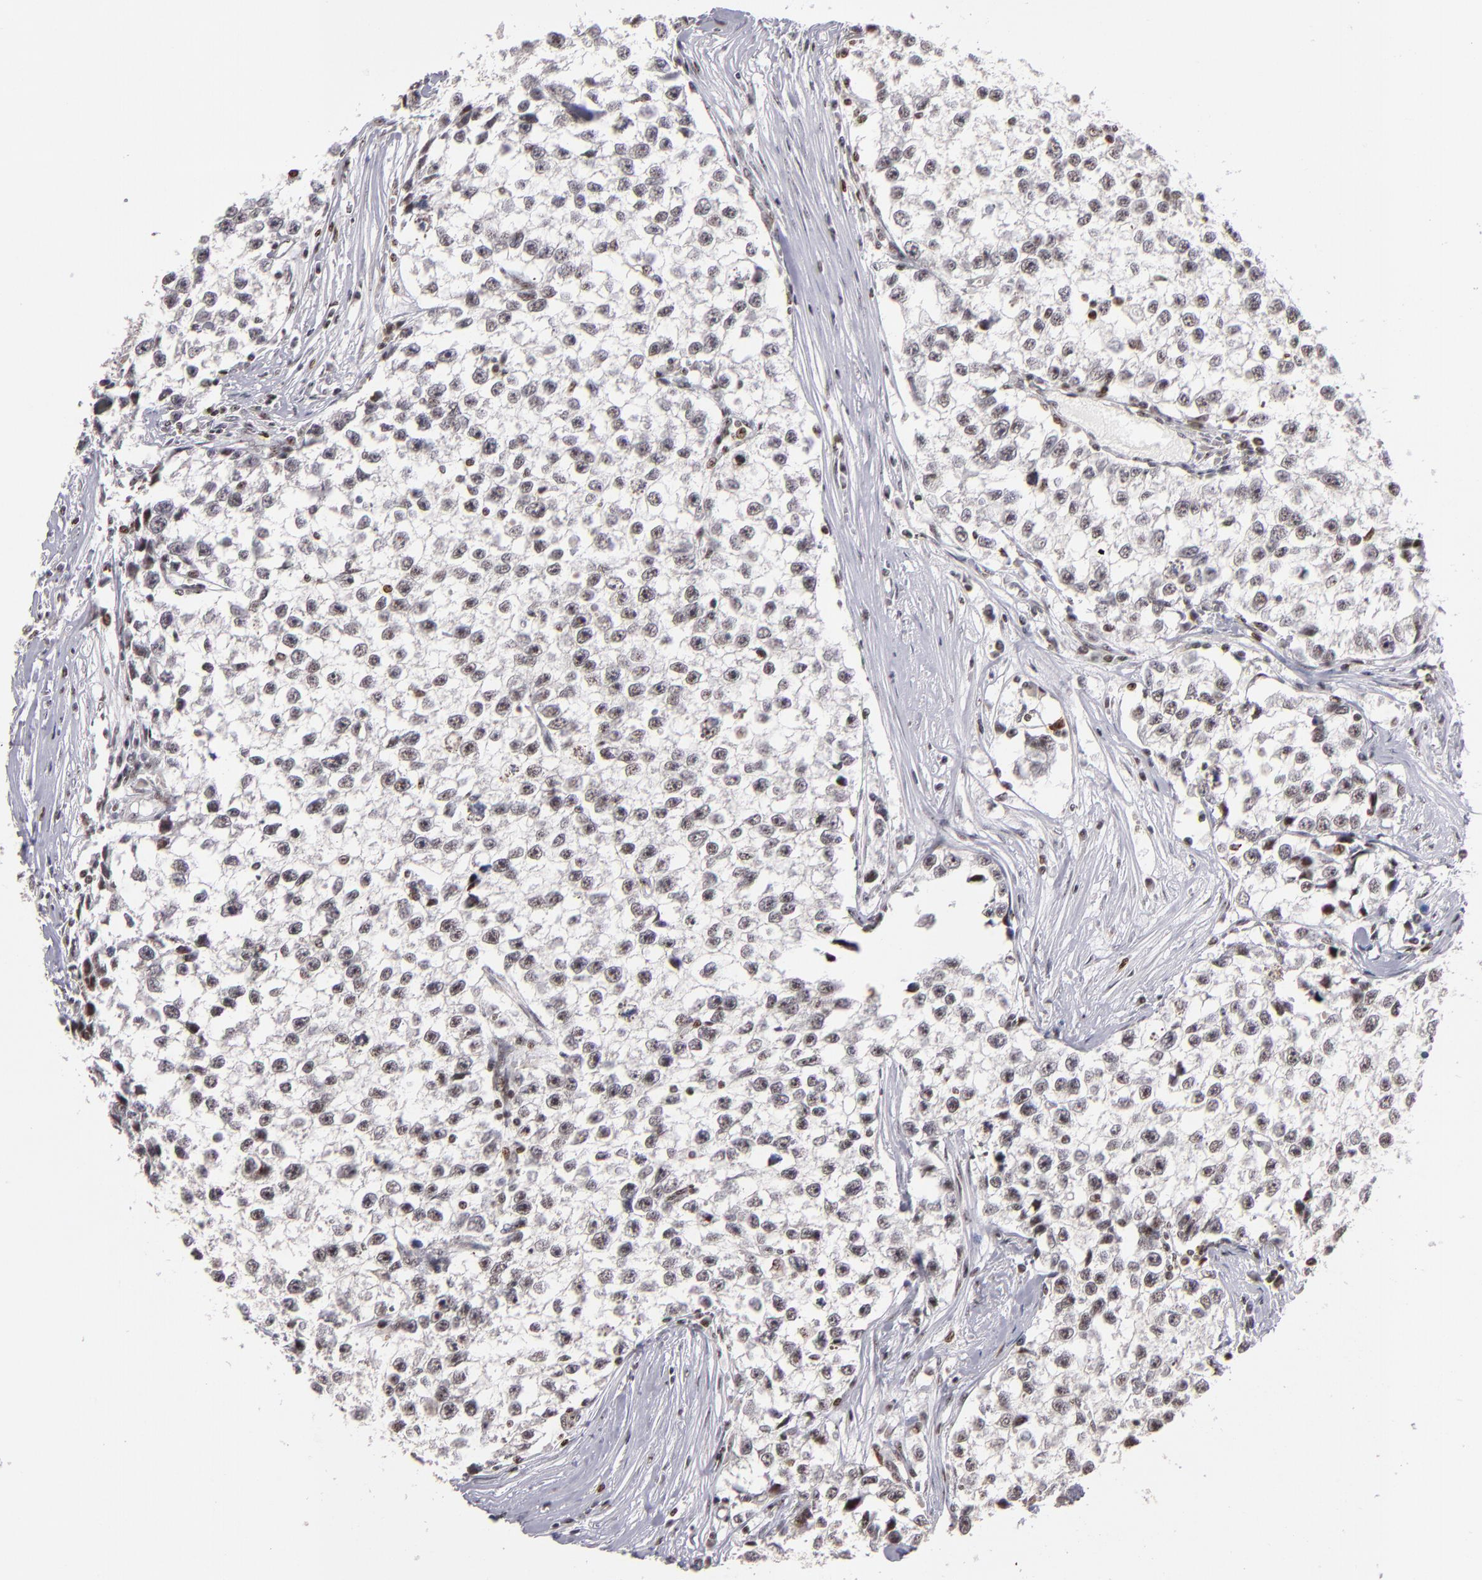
{"staining": {"intensity": "negative", "quantity": "none", "location": "none"}, "tissue": "testis cancer", "cell_type": "Tumor cells", "image_type": "cancer", "snomed": [{"axis": "morphology", "description": "Seminoma, NOS"}, {"axis": "morphology", "description": "Carcinoma, Embryonal, NOS"}, {"axis": "topography", "description": "Testis"}], "caption": "Immunohistochemistry (IHC) of human testis cancer reveals no expression in tumor cells.", "gene": "PCNX4", "patient": {"sex": "male", "age": 30}}